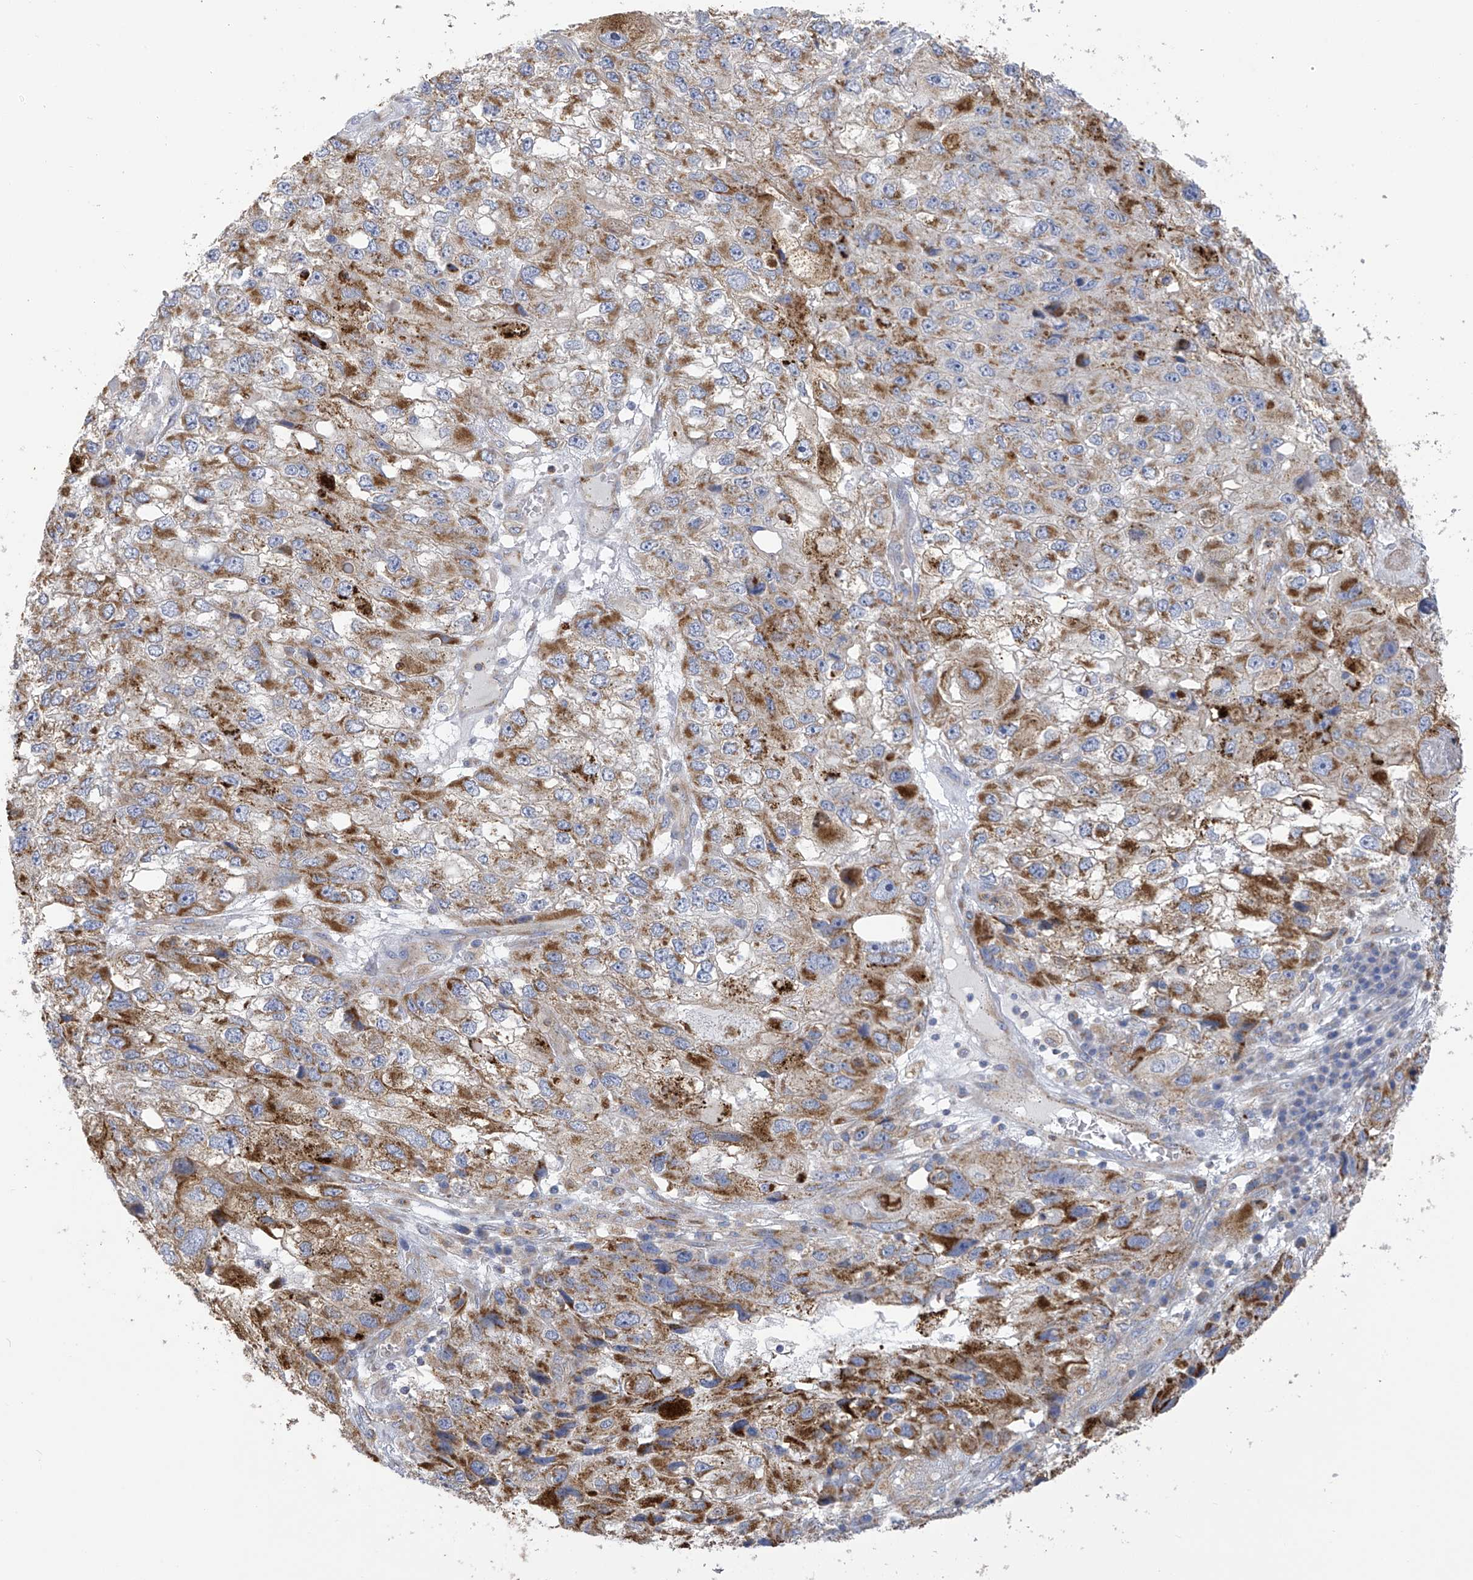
{"staining": {"intensity": "moderate", "quantity": ">75%", "location": "cytoplasmic/membranous"}, "tissue": "endometrial cancer", "cell_type": "Tumor cells", "image_type": "cancer", "snomed": [{"axis": "morphology", "description": "Adenocarcinoma, NOS"}, {"axis": "topography", "description": "Endometrium"}], "caption": "IHC histopathology image of neoplastic tissue: endometrial adenocarcinoma stained using immunohistochemistry (IHC) exhibits medium levels of moderate protein expression localized specifically in the cytoplasmic/membranous of tumor cells, appearing as a cytoplasmic/membranous brown color.", "gene": "ITM2B", "patient": {"sex": "female", "age": 49}}